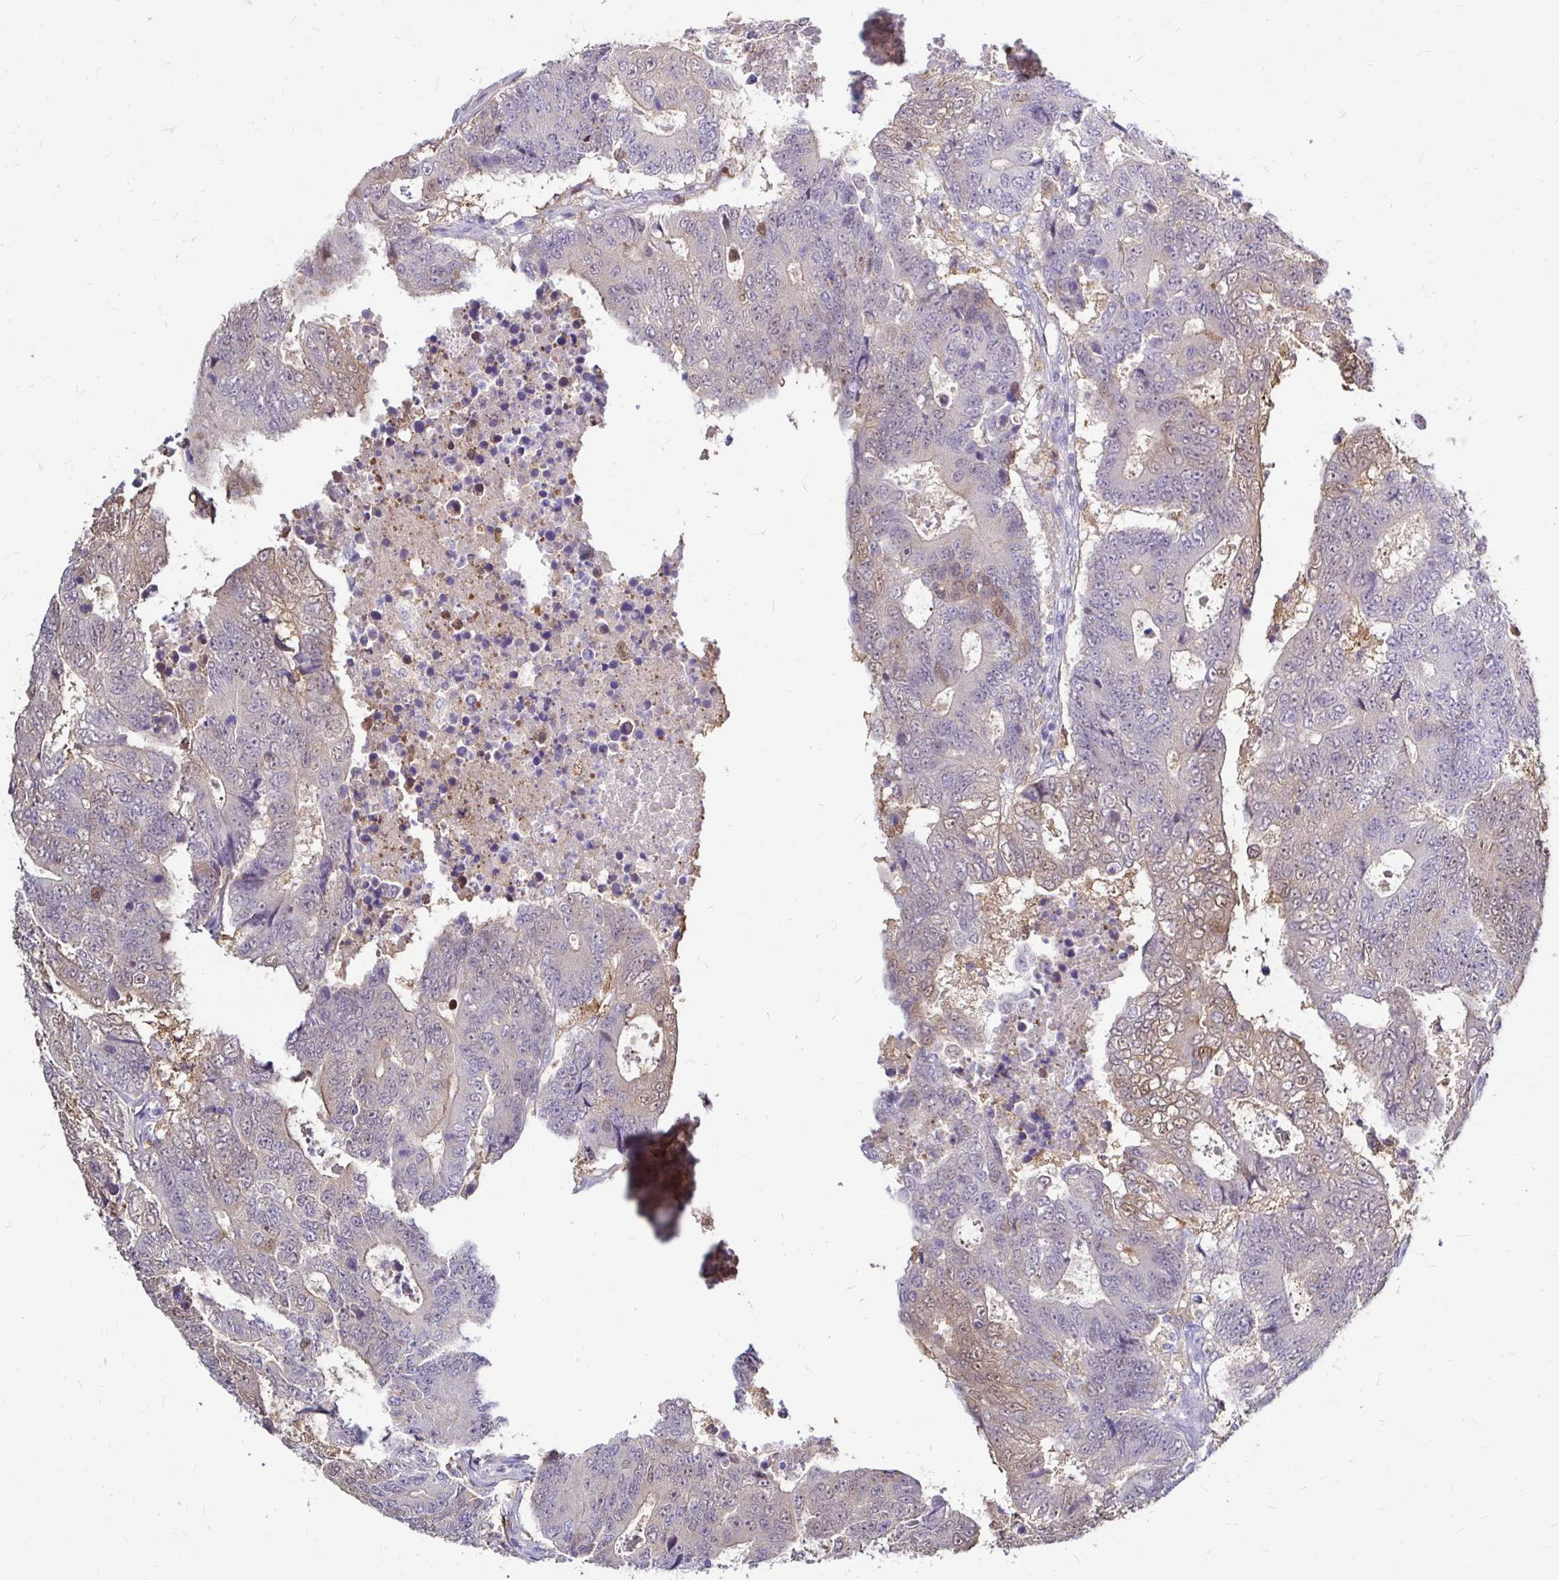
{"staining": {"intensity": "weak", "quantity": "<25%", "location": "cytoplasmic/membranous,nuclear"}, "tissue": "colorectal cancer", "cell_type": "Tumor cells", "image_type": "cancer", "snomed": [{"axis": "morphology", "description": "Adenocarcinoma, NOS"}, {"axis": "topography", "description": "Colon"}], "caption": "There is no significant expression in tumor cells of colorectal cancer. The staining is performed using DAB (3,3'-diaminobenzidine) brown chromogen with nuclei counter-stained in using hematoxylin.", "gene": "IDH1", "patient": {"sex": "female", "age": 48}}